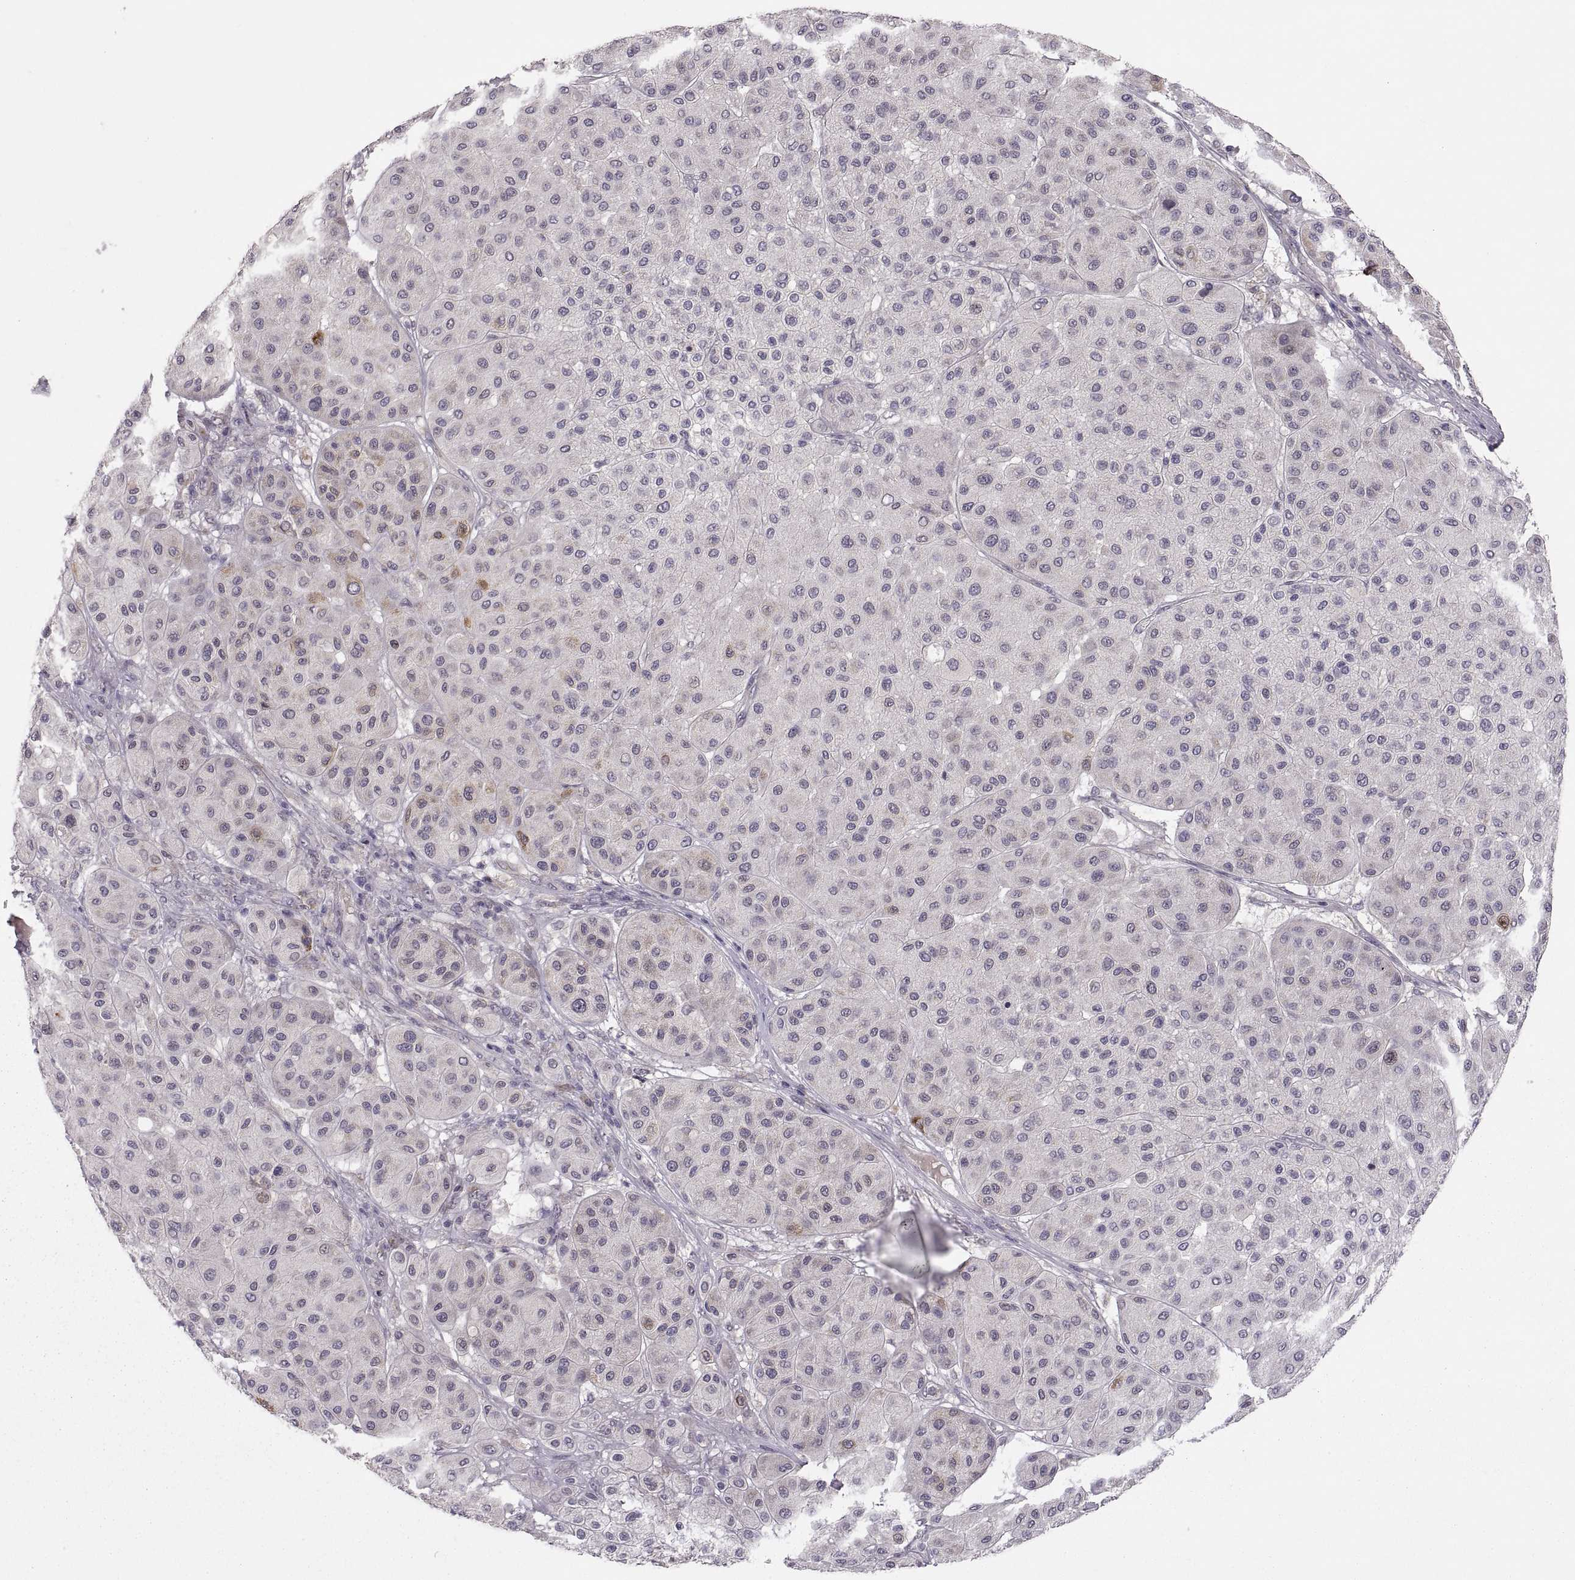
{"staining": {"intensity": "negative", "quantity": "none", "location": "none"}, "tissue": "melanoma", "cell_type": "Tumor cells", "image_type": "cancer", "snomed": [{"axis": "morphology", "description": "Malignant melanoma, Metastatic site"}, {"axis": "topography", "description": "Smooth muscle"}], "caption": "High magnification brightfield microscopy of malignant melanoma (metastatic site) stained with DAB (3,3'-diaminobenzidine) (brown) and counterstained with hematoxylin (blue): tumor cells show no significant expression. (Stains: DAB immunohistochemistry (IHC) with hematoxylin counter stain, Microscopy: brightfield microscopy at high magnification).", "gene": "HMGCR", "patient": {"sex": "male", "age": 41}}